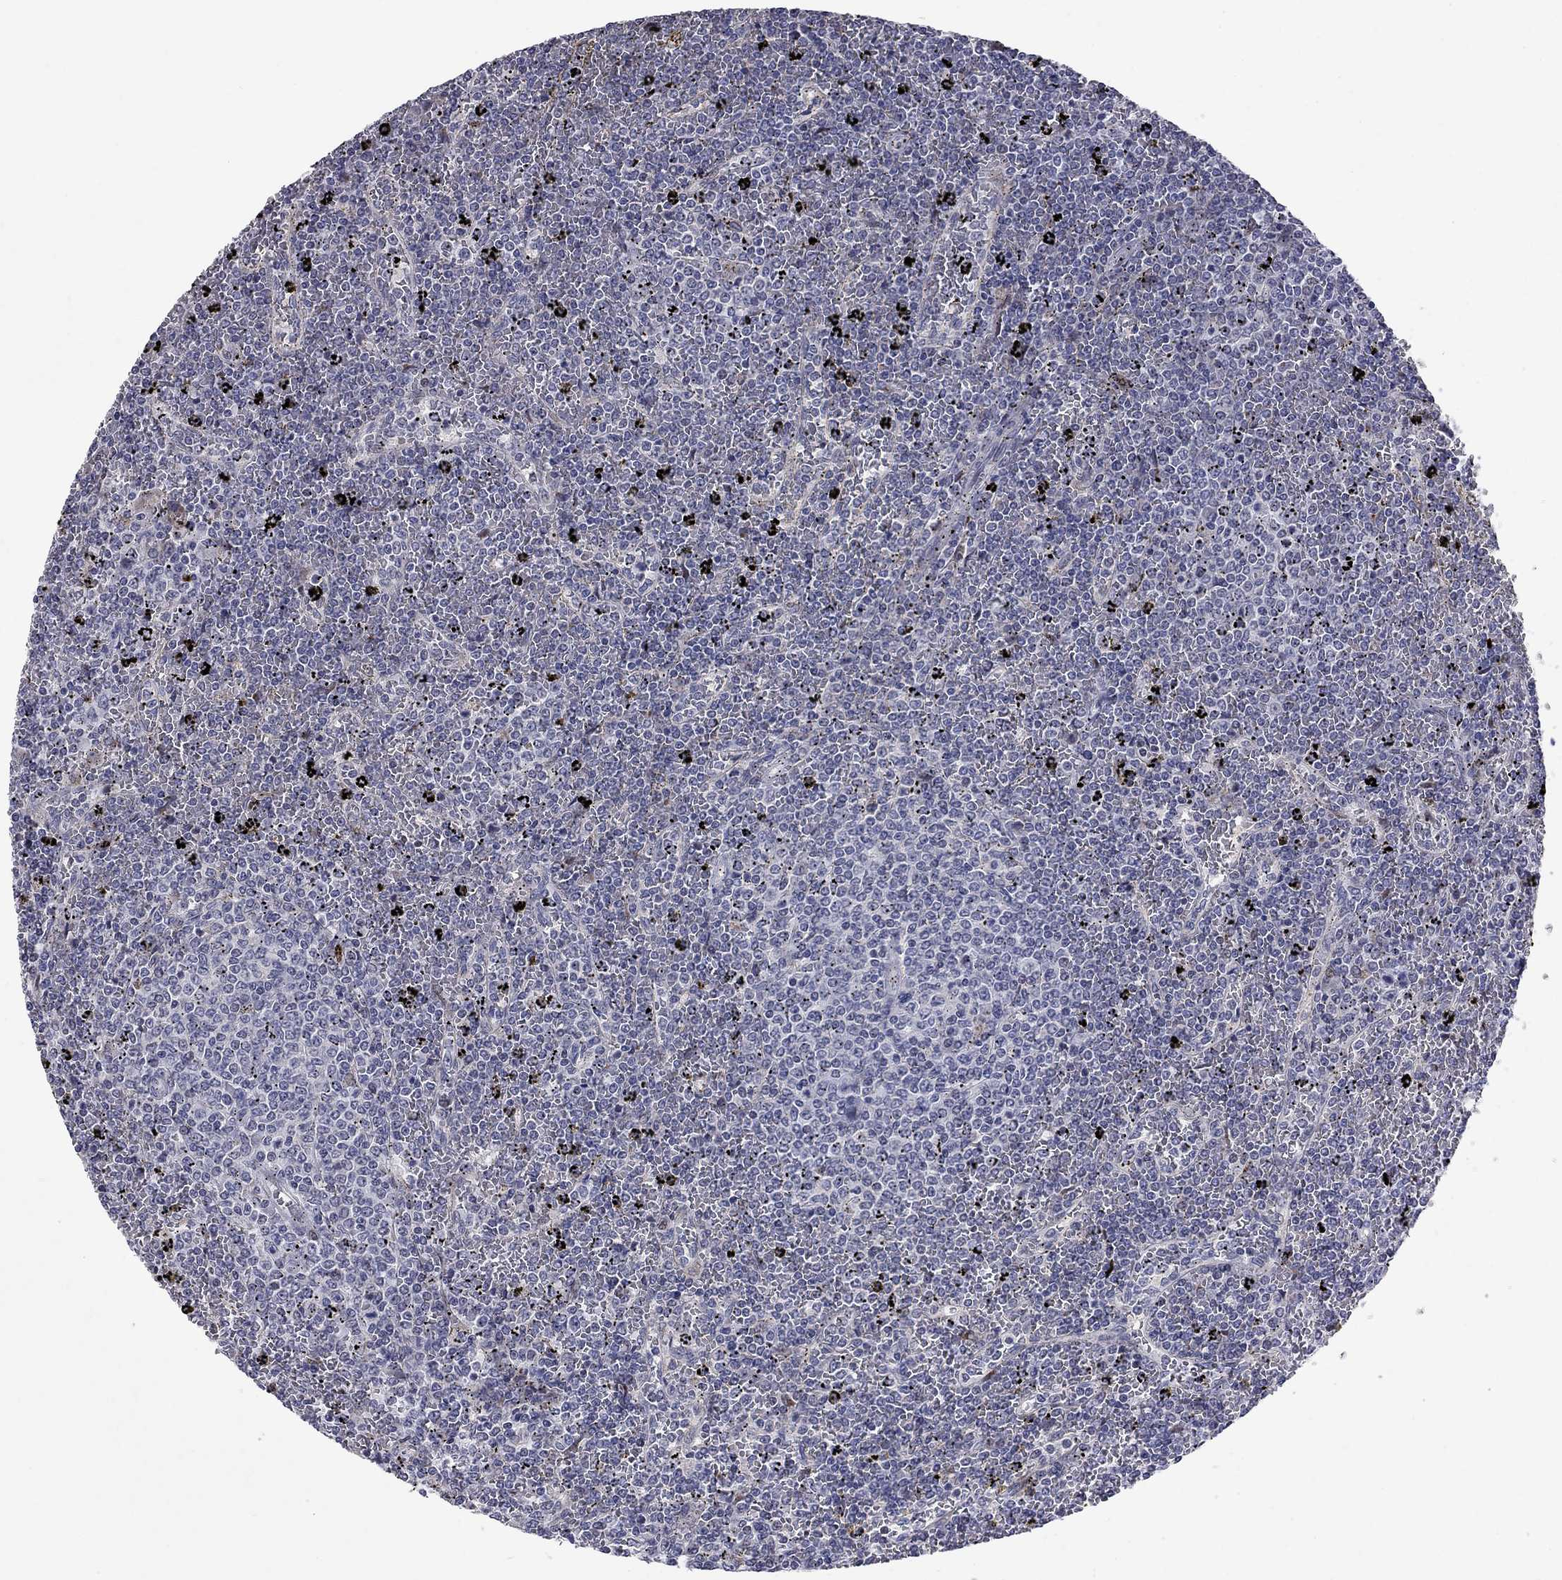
{"staining": {"intensity": "negative", "quantity": "none", "location": "none"}, "tissue": "lymphoma", "cell_type": "Tumor cells", "image_type": "cancer", "snomed": [{"axis": "morphology", "description": "Malignant lymphoma, non-Hodgkin's type, Low grade"}, {"axis": "topography", "description": "Spleen"}], "caption": "Malignant lymphoma, non-Hodgkin's type (low-grade) stained for a protein using immunohistochemistry (IHC) demonstrates no staining tumor cells.", "gene": "HTR4", "patient": {"sex": "female", "age": 77}}